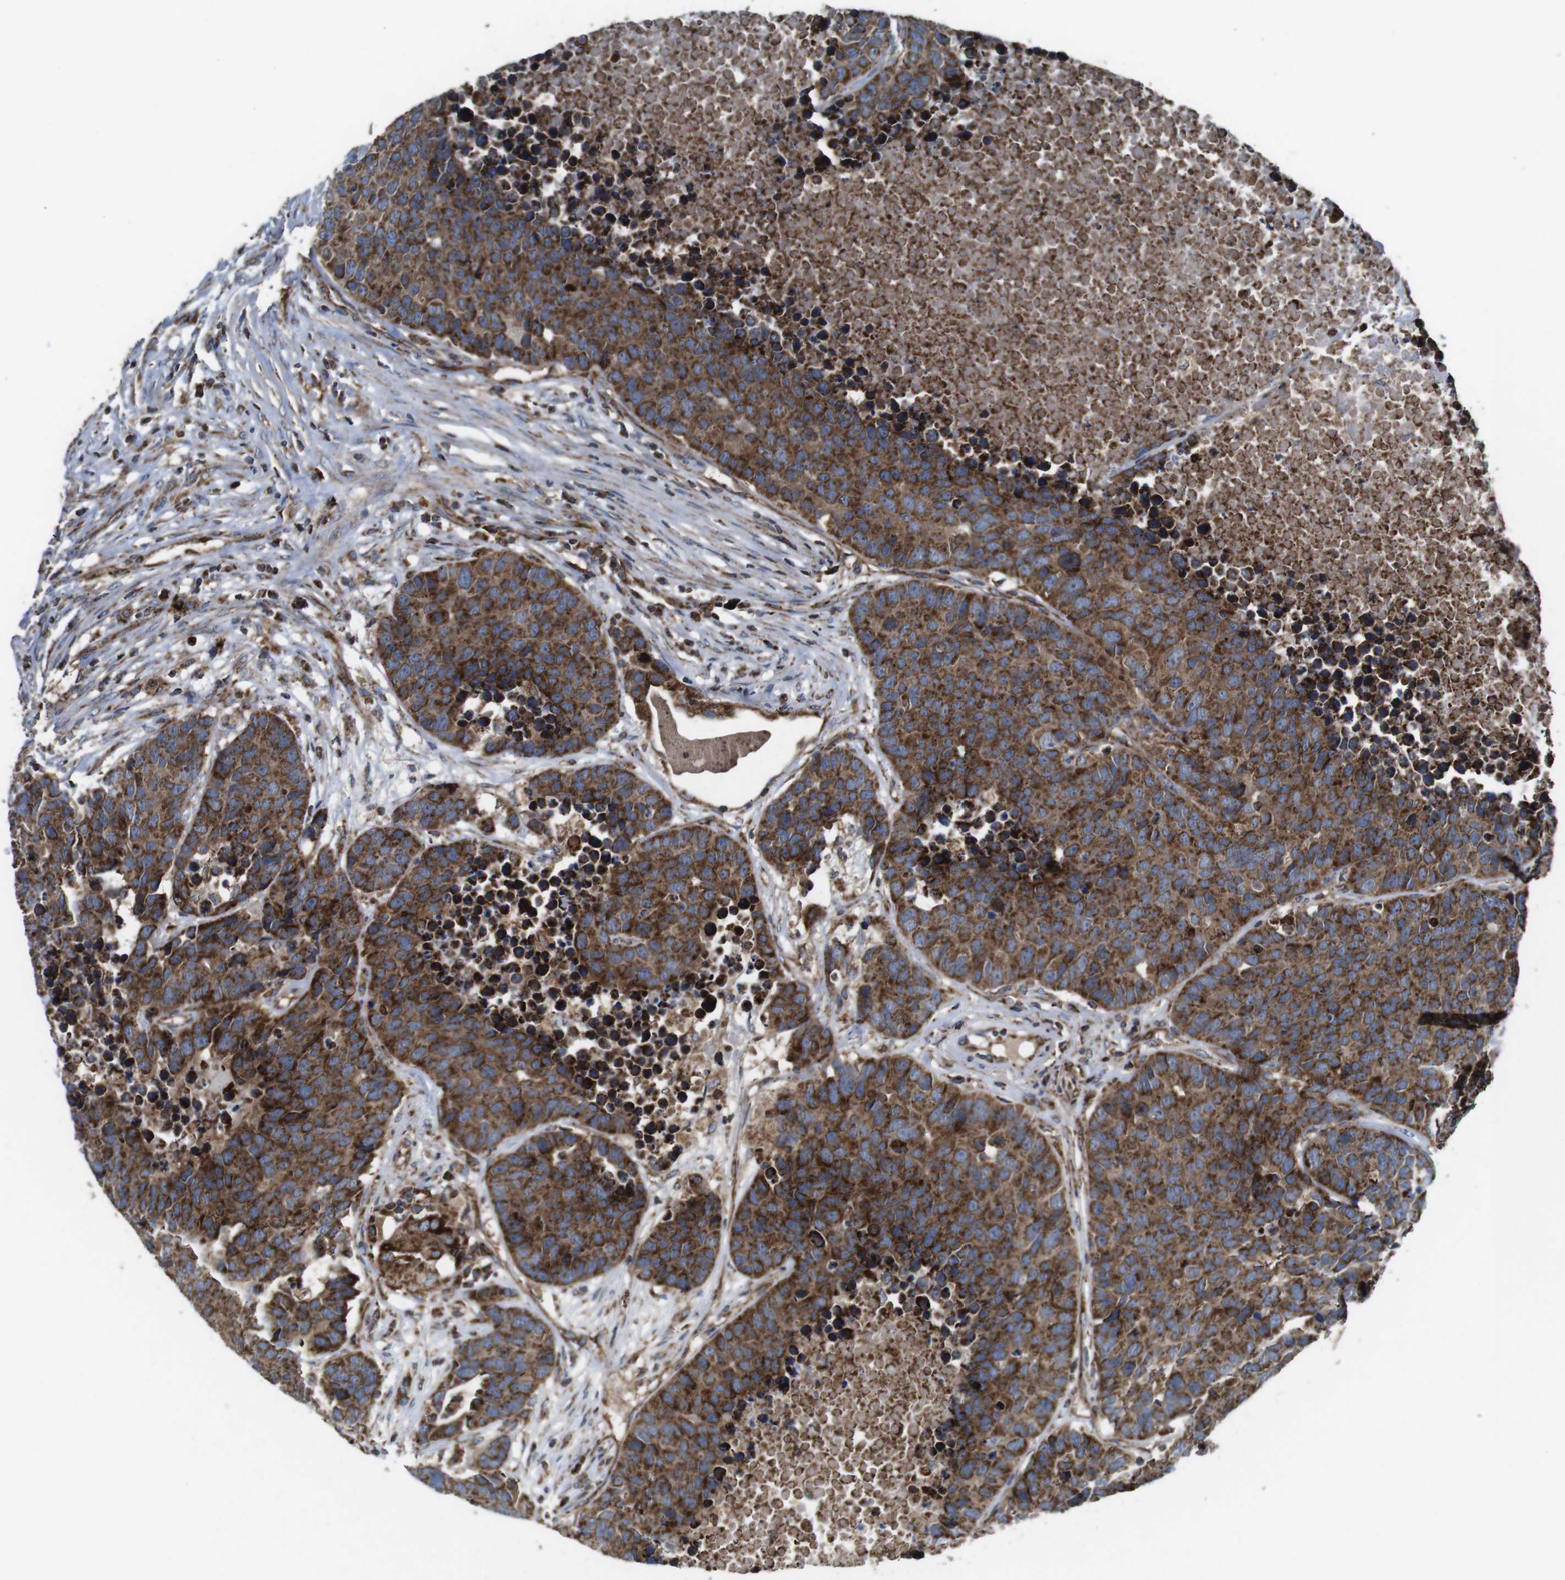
{"staining": {"intensity": "moderate", "quantity": ">75%", "location": "cytoplasmic/membranous"}, "tissue": "carcinoid", "cell_type": "Tumor cells", "image_type": "cancer", "snomed": [{"axis": "morphology", "description": "Carcinoid, malignant, NOS"}, {"axis": "topography", "description": "Lung"}], "caption": "A brown stain highlights moderate cytoplasmic/membranous positivity of a protein in malignant carcinoid tumor cells.", "gene": "HK1", "patient": {"sex": "male", "age": 60}}